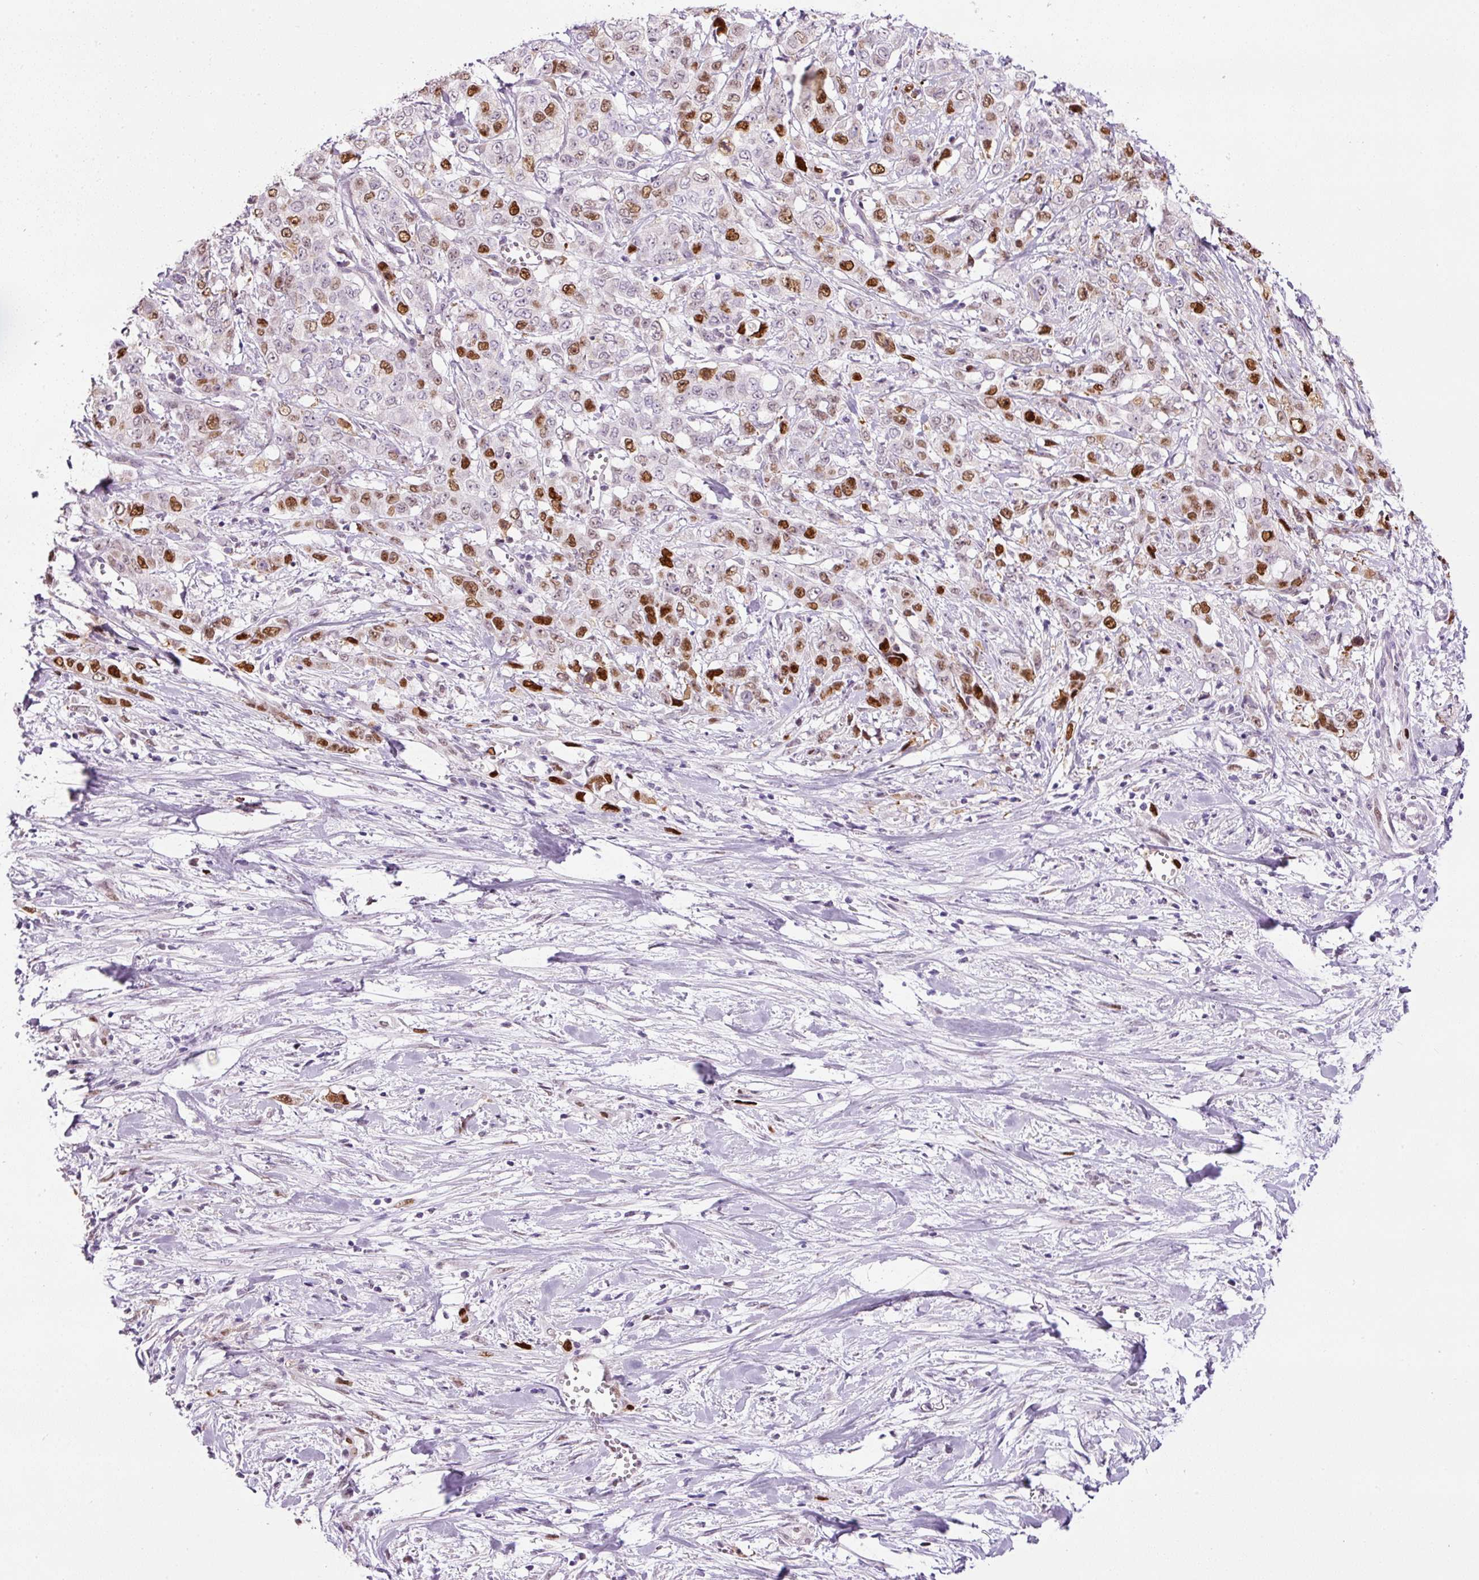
{"staining": {"intensity": "moderate", "quantity": "25%-75%", "location": "nuclear"}, "tissue": "stomach cancer", "cell_type": "Tumor cells", "image_type": "cancer", "snomed": [{"axis": "morphology", "description": "Adenocarcinoma, NOS"}, {"axis": "topography", "description": "Stomach, upper"}], "caption": "Protein expression analysis of human stomach cancer reveals moderate nuclear positivity in approximately 25%-75% of tumor cells.", "gene": "KPNA2", "patient": {"sex": "male", "age": 62}}